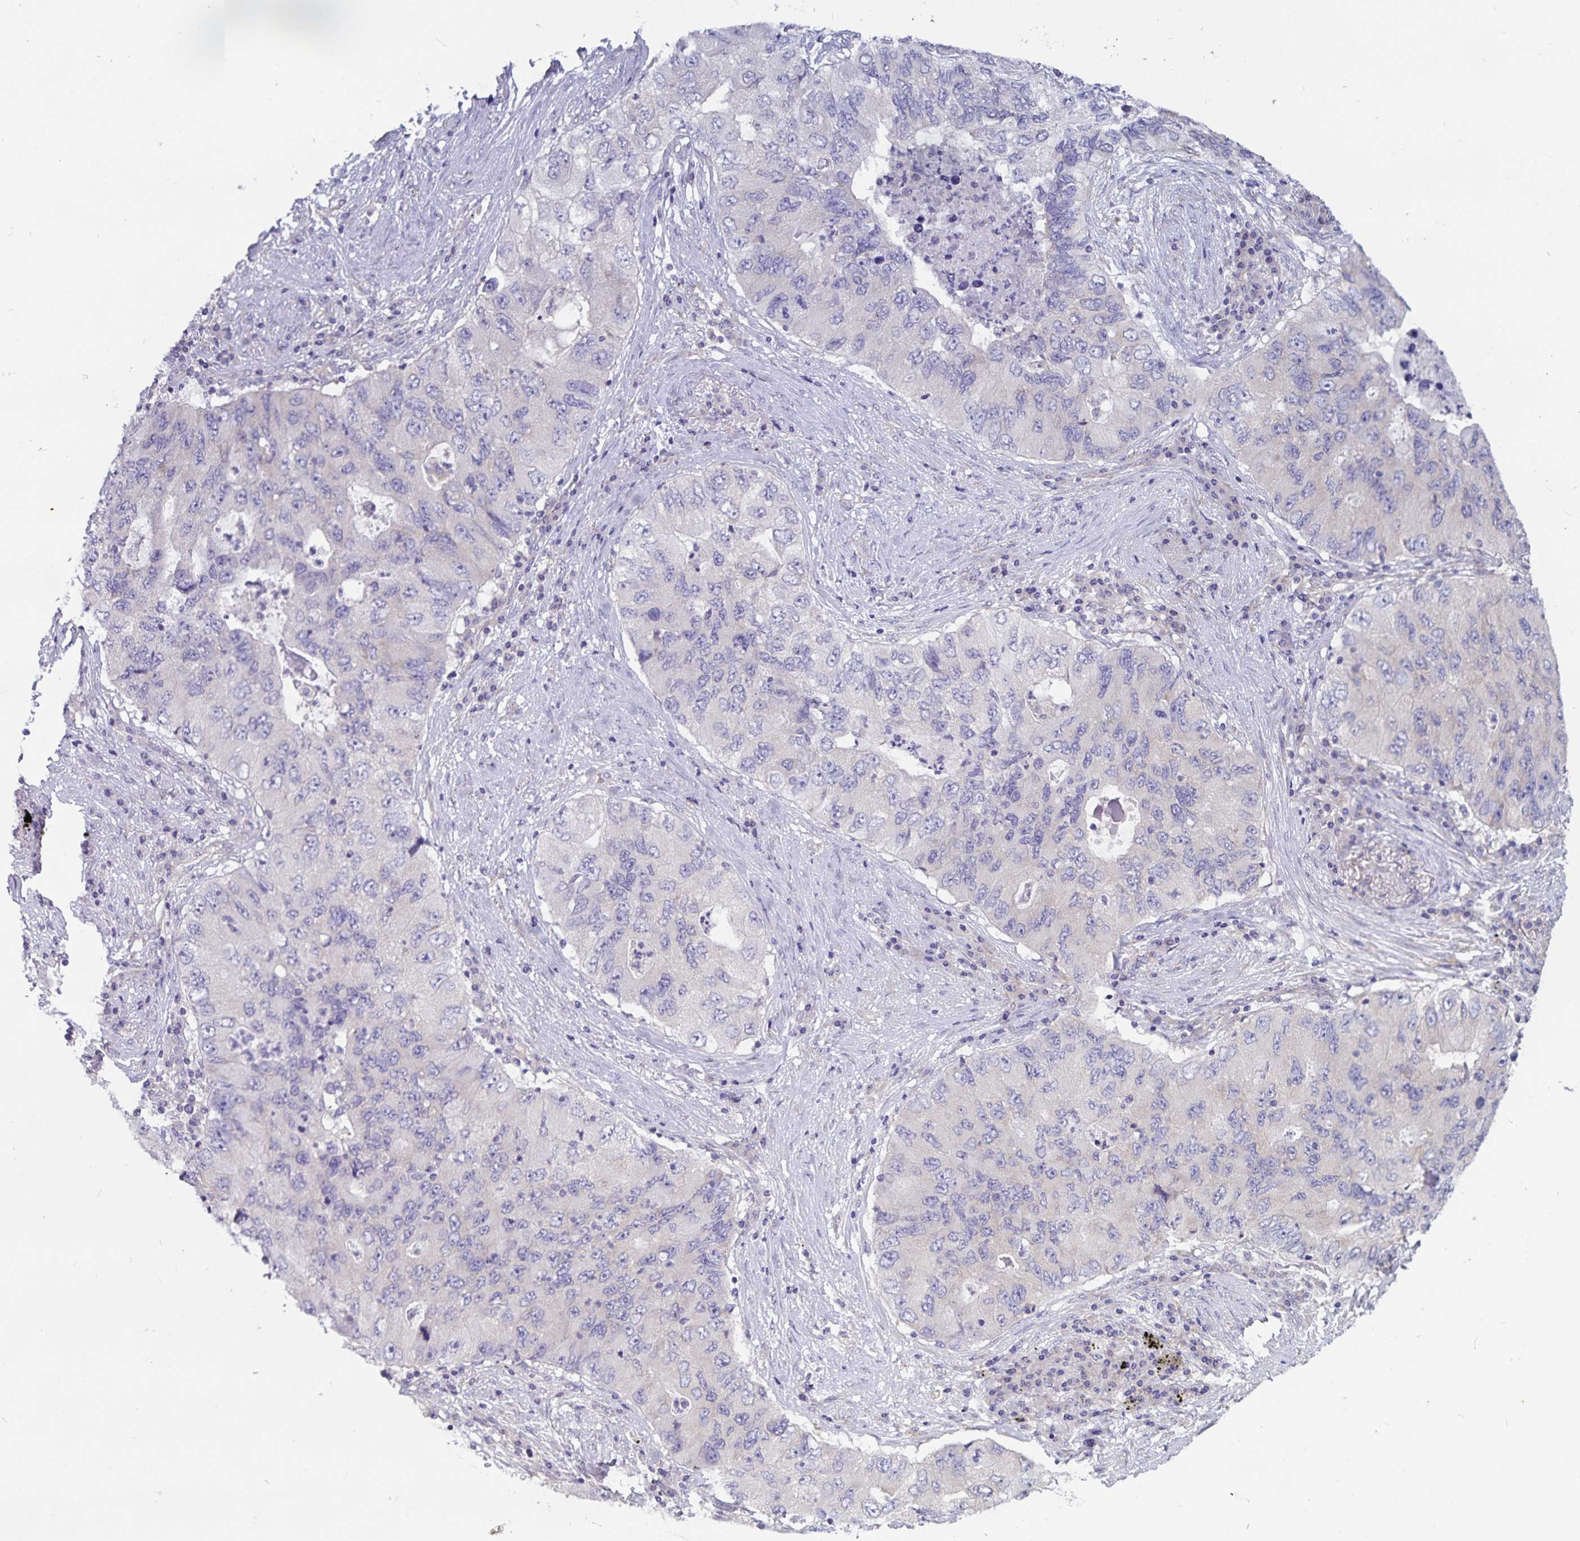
{"staining": {"intensity": "weak", "quantity": "<25%", "location": "cytoplasmic/membranous"}, "tissue": "lung cancer", "cell_type": "Tumor cells", "image_type": "cancer", "snomed": [{"axis": "morphology", "description": "Adenocarcinoma, NOS"}, {"axis": "morphology", "description": "Adenocarcinoma, metastatic, NOS"}, {"axis": "topography", "description": "Lymph node"}, {"axis": "topography", "description": "Lung"}], "caption": "Micrograph shows no significant protein expression in tumor cells of metastatic adenocarcinoma (lung).", "gene": "FAM120A", "patient": {"sex": "female", "age": 54}}